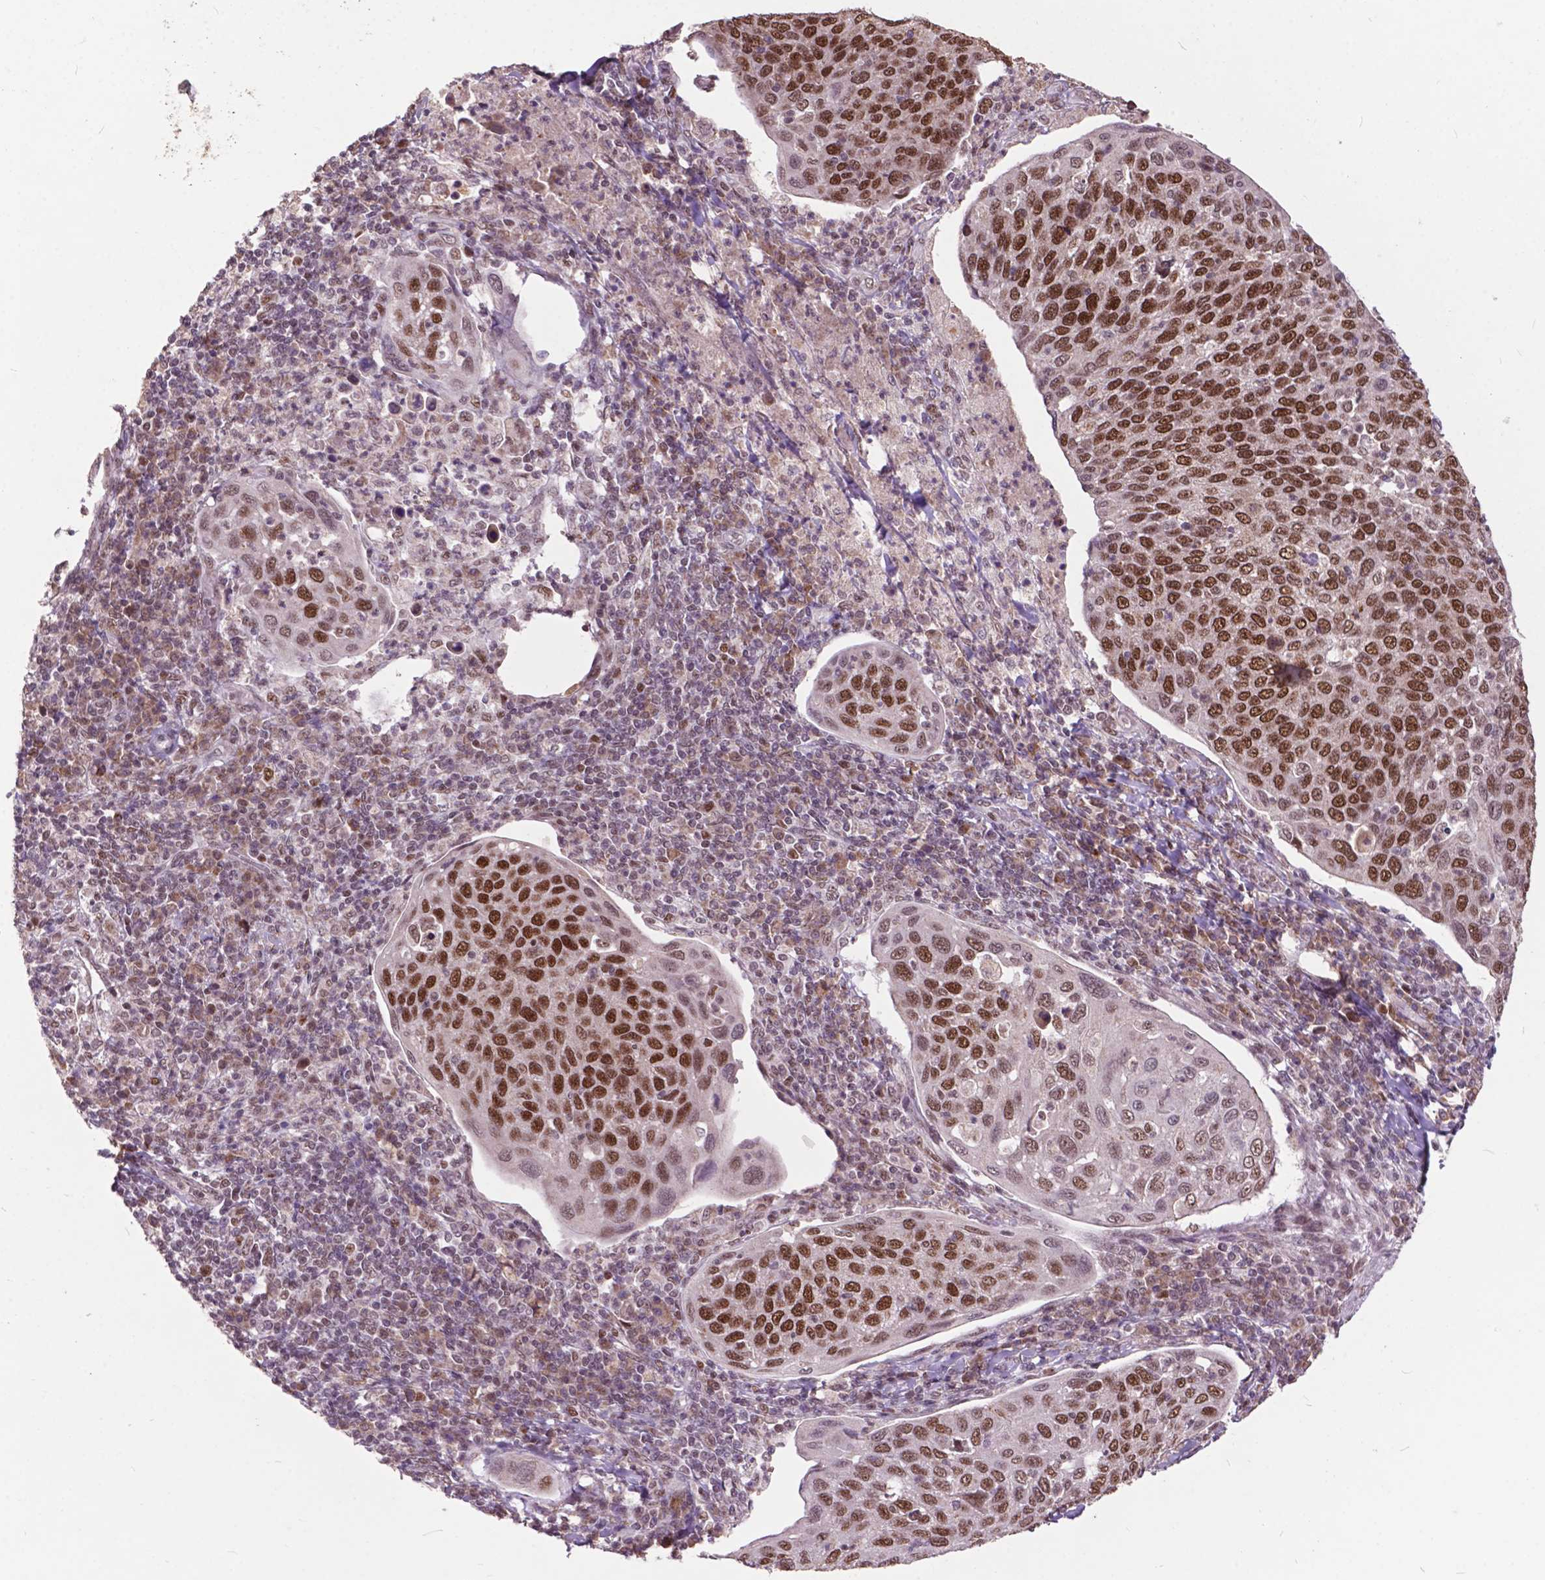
{"staining": {"intensity": "strong", "quantity": ">75%", "location": "nuclear"}, "tissue": "cervical cancer", "cell_type": "Tumor cells", "image_type": "cancer", "snomed": [{"axis": "morphology", "description": "Squamous cell carcinoma, NOS"}, {"axis": "topography", "description": "Cervix"}], "caption": "Immunohistochemistry (IHC) photomicrograph of cervical cancer stained for a protein (brown), which reveals high levels of strong nuclear positivity in approximately >75% of tumor cells.", "gene": "MSH2", "patient": {"sex": "female", "age": 54}}